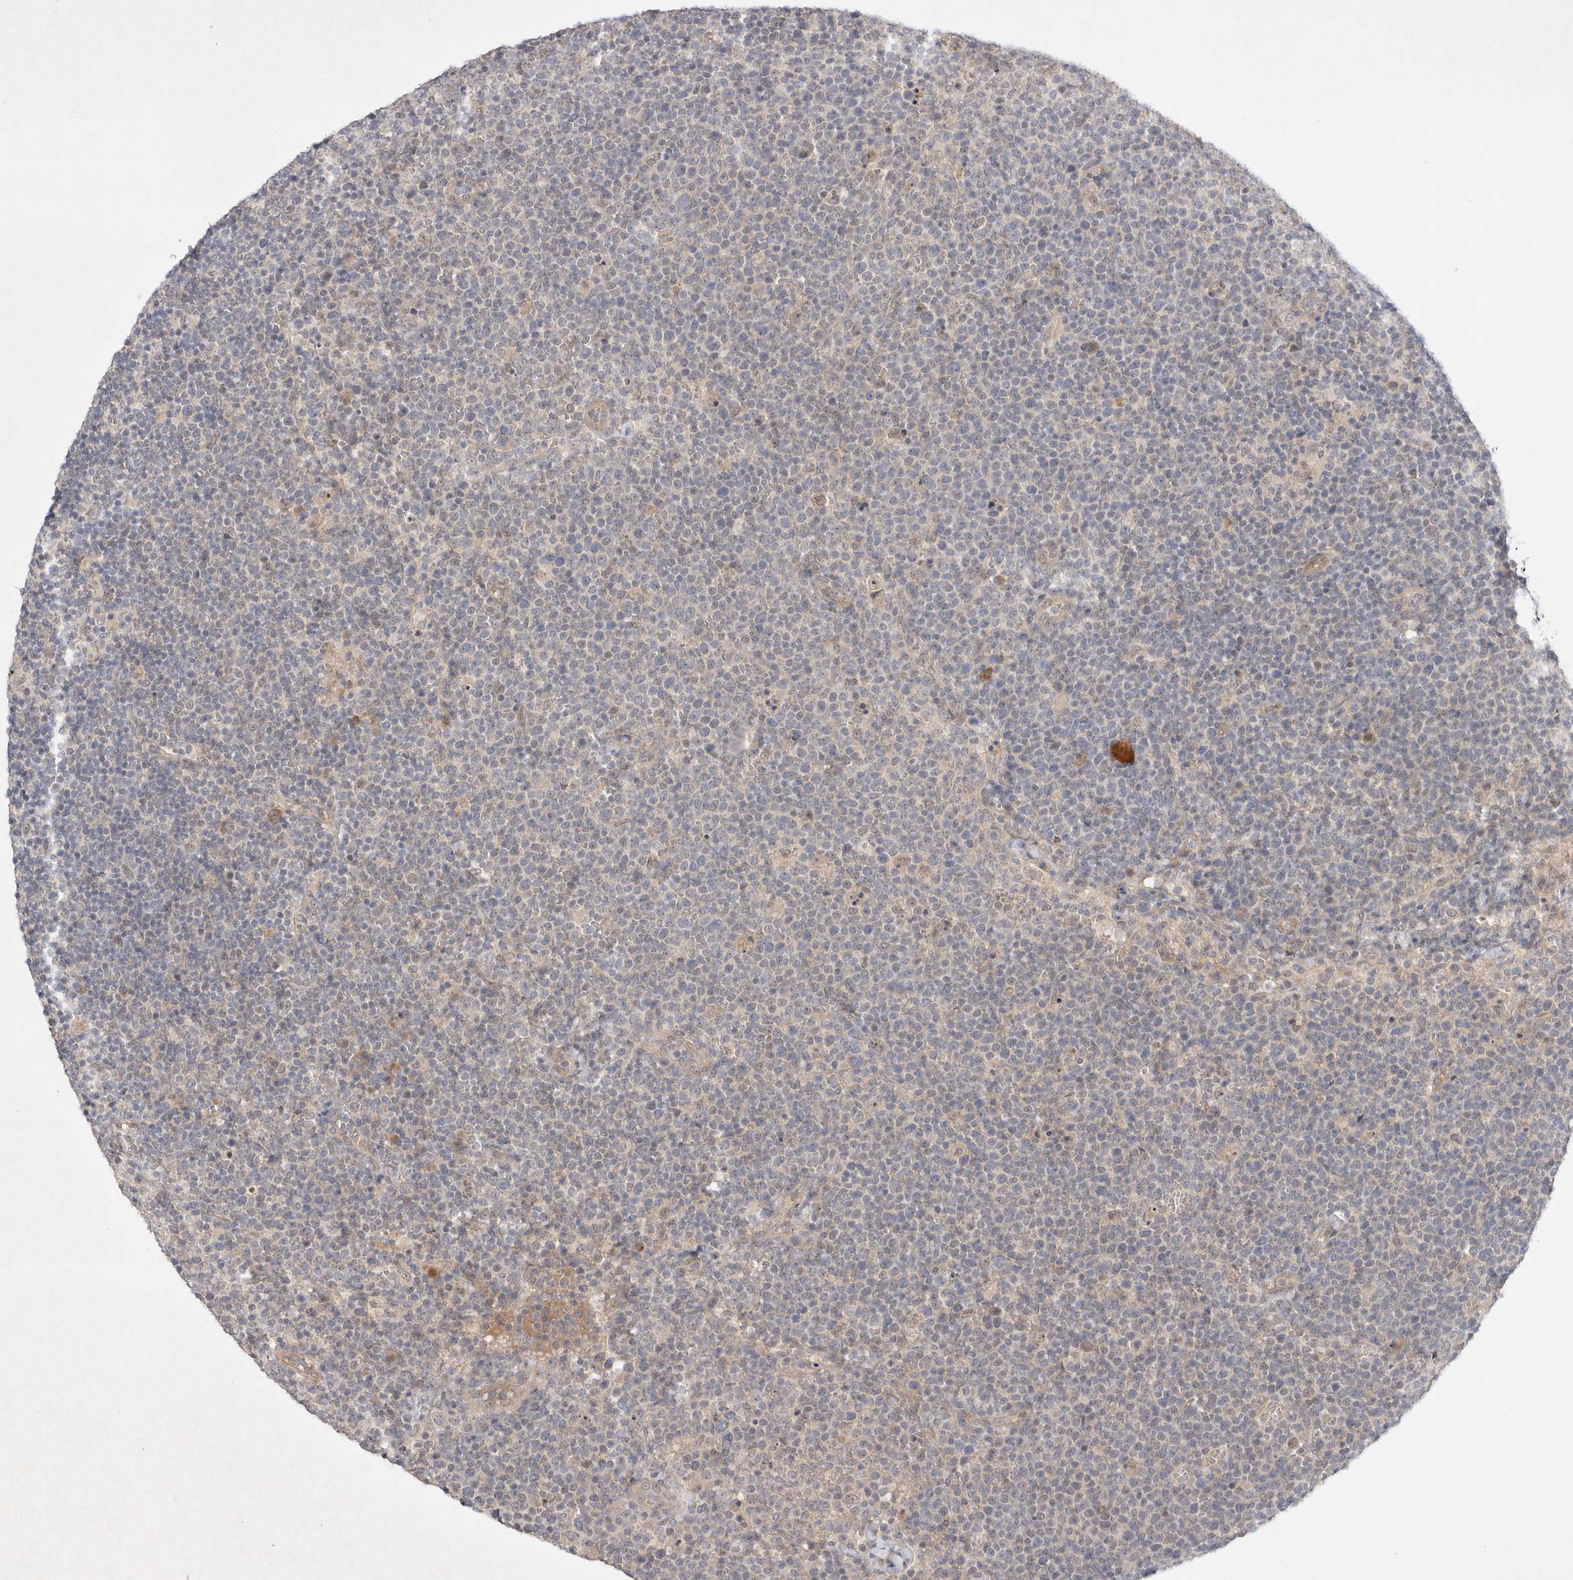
{"staining": {"intensity": "negative", "quantity": "none", "location": "none"}, "tissue": "lymphoma", "cell_type": "Tumor cells", "image_type": "cancer", "snomed": [{"axis": "morphology", "description": "Malignant lymphoma, non-Hodgkin's type, High grade"}, {"axis": "topography", "description": "Lymph node"}], "caption": "Tumor cells are negative for brown protein staining in high-grade malignant lymphoma, non-Hodgkin's type.", "gene": "PTPDC1", "patient": {"sex": "male", "age": 61}}